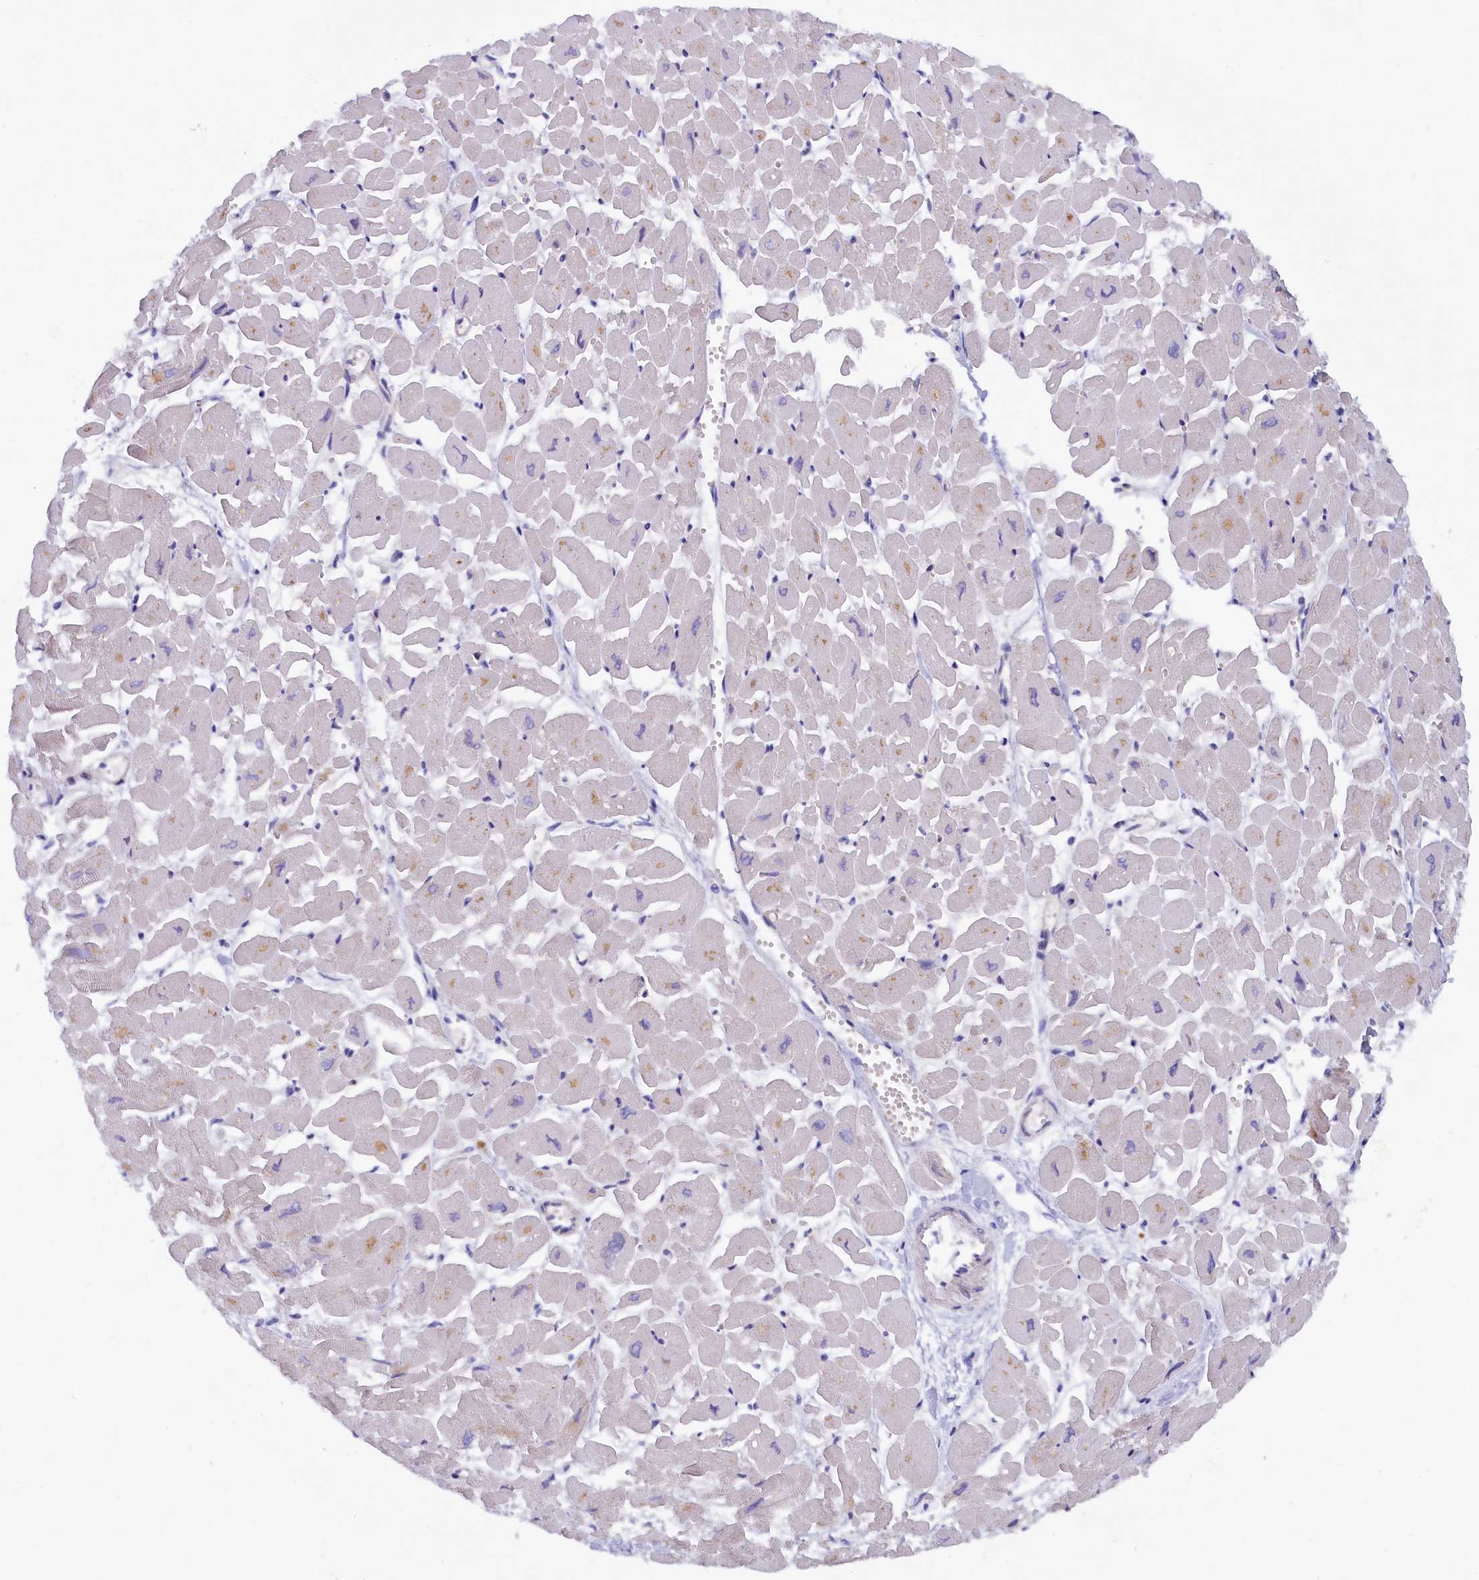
{"staining": {"intensity": "negative", "quantity": "none", "location": "none"}, "tissue": "heart muscle", "cell_type": "Cardiomyocytes", "image_type": "normal", "snomed": [{"axis": "morphology", "description": "Normal tissue, NOS"}, {"axis": "topography", "description": "Heart"}], "caption": "Human heart muscle stained for a protein using immunohistochemistry displays no expression in cardiomyocytes.", "gene": "JPT2", "patient": {"sex": "male", "age": 54}}